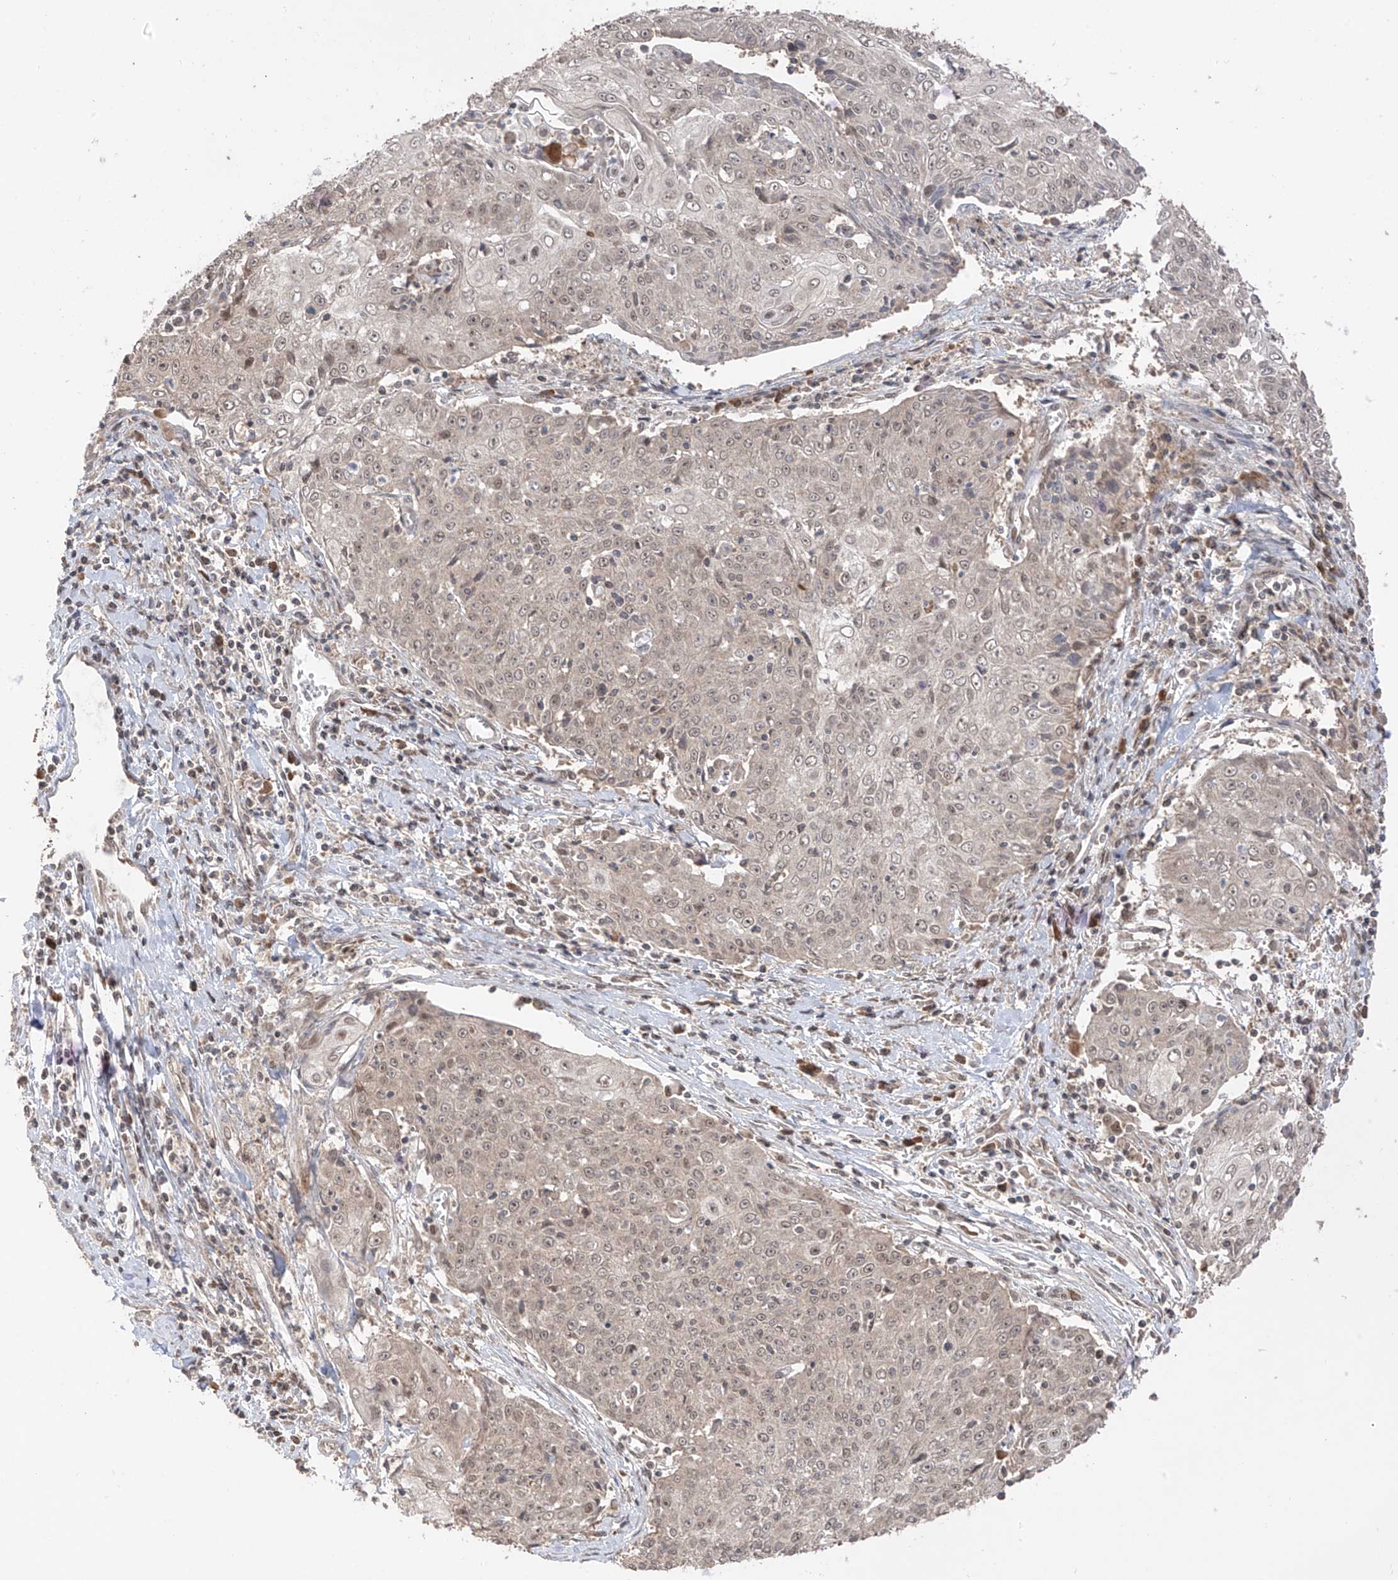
{"staining": {"intensity": "negative", "quantity": "none", "location": "none"}, "tissue": "cervical cancer", "cell_type": "Tumor cells", "image_type": "cancer", "snomed": [{"axis": "morphology", "description": "Squamous cell carcinoma, NOS"}, {"axis": "topography", "description": "Cervix"}], "caption": "The immunohistochemistry photomicrograph has no significant staining in tumor cells of cervical cancer tissue.", "gene": "COLGALT2", "patient": {"sex": "female", "age": 48}}